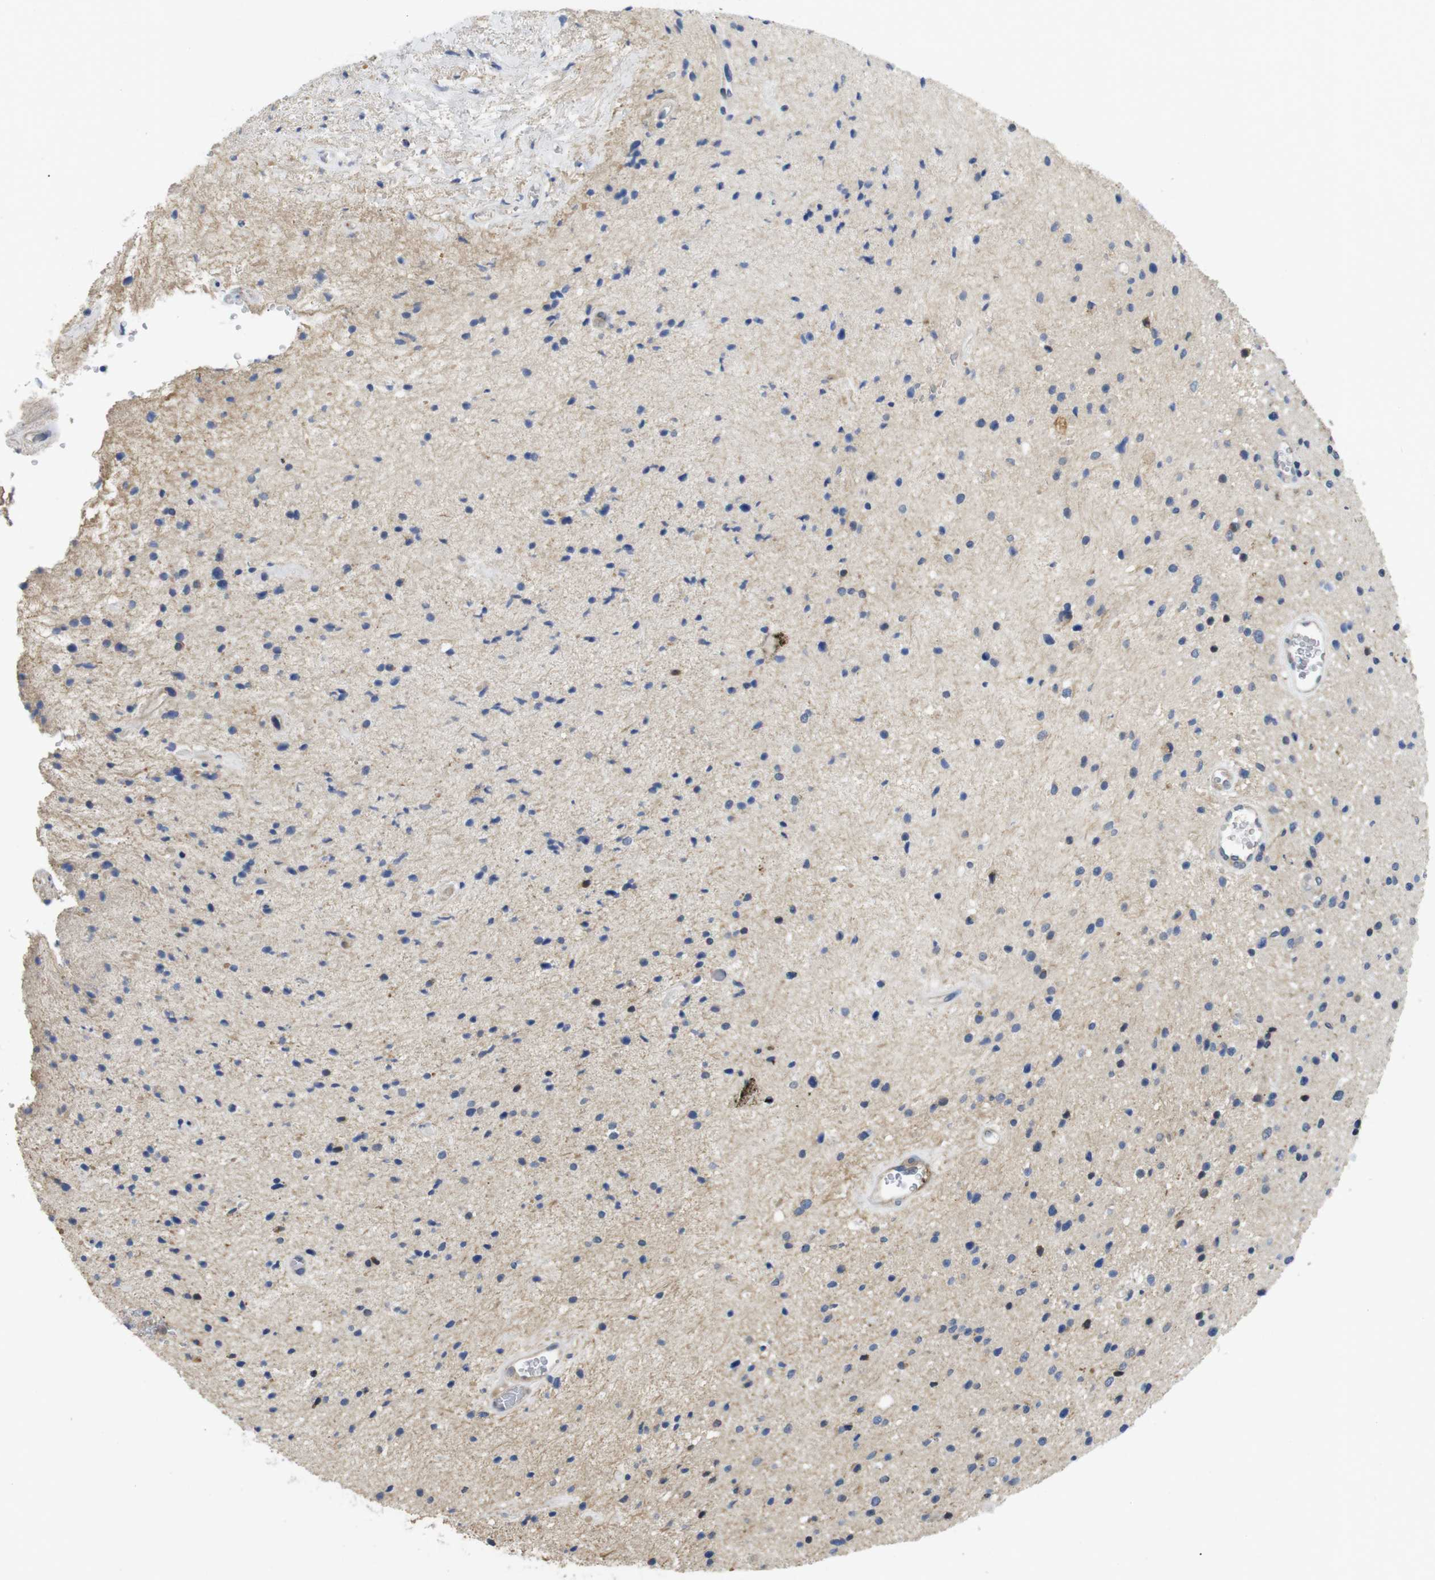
{"staining": {"intensity": "weak", "quantity": "<25%", "location": "cytoplasmic/membranous,nuclear"}, "tissue": "glioma", "cell_type": "Tumor cells", "image_type": "cancer", "snomed": [{"axis": "morphology", "description": "Glioma, malignant, High grade"}, {"axis": "topography", "description": "Brain"}], "caption": "An IHC image of malignant high-grade glioma is shown. There is no staining in tumor cells of malignant high-grade glioma. (DAB IHC with hematoxylin counter stain).", "gene": "FNTA", "patient": {"sex": "male", "age": 33}}